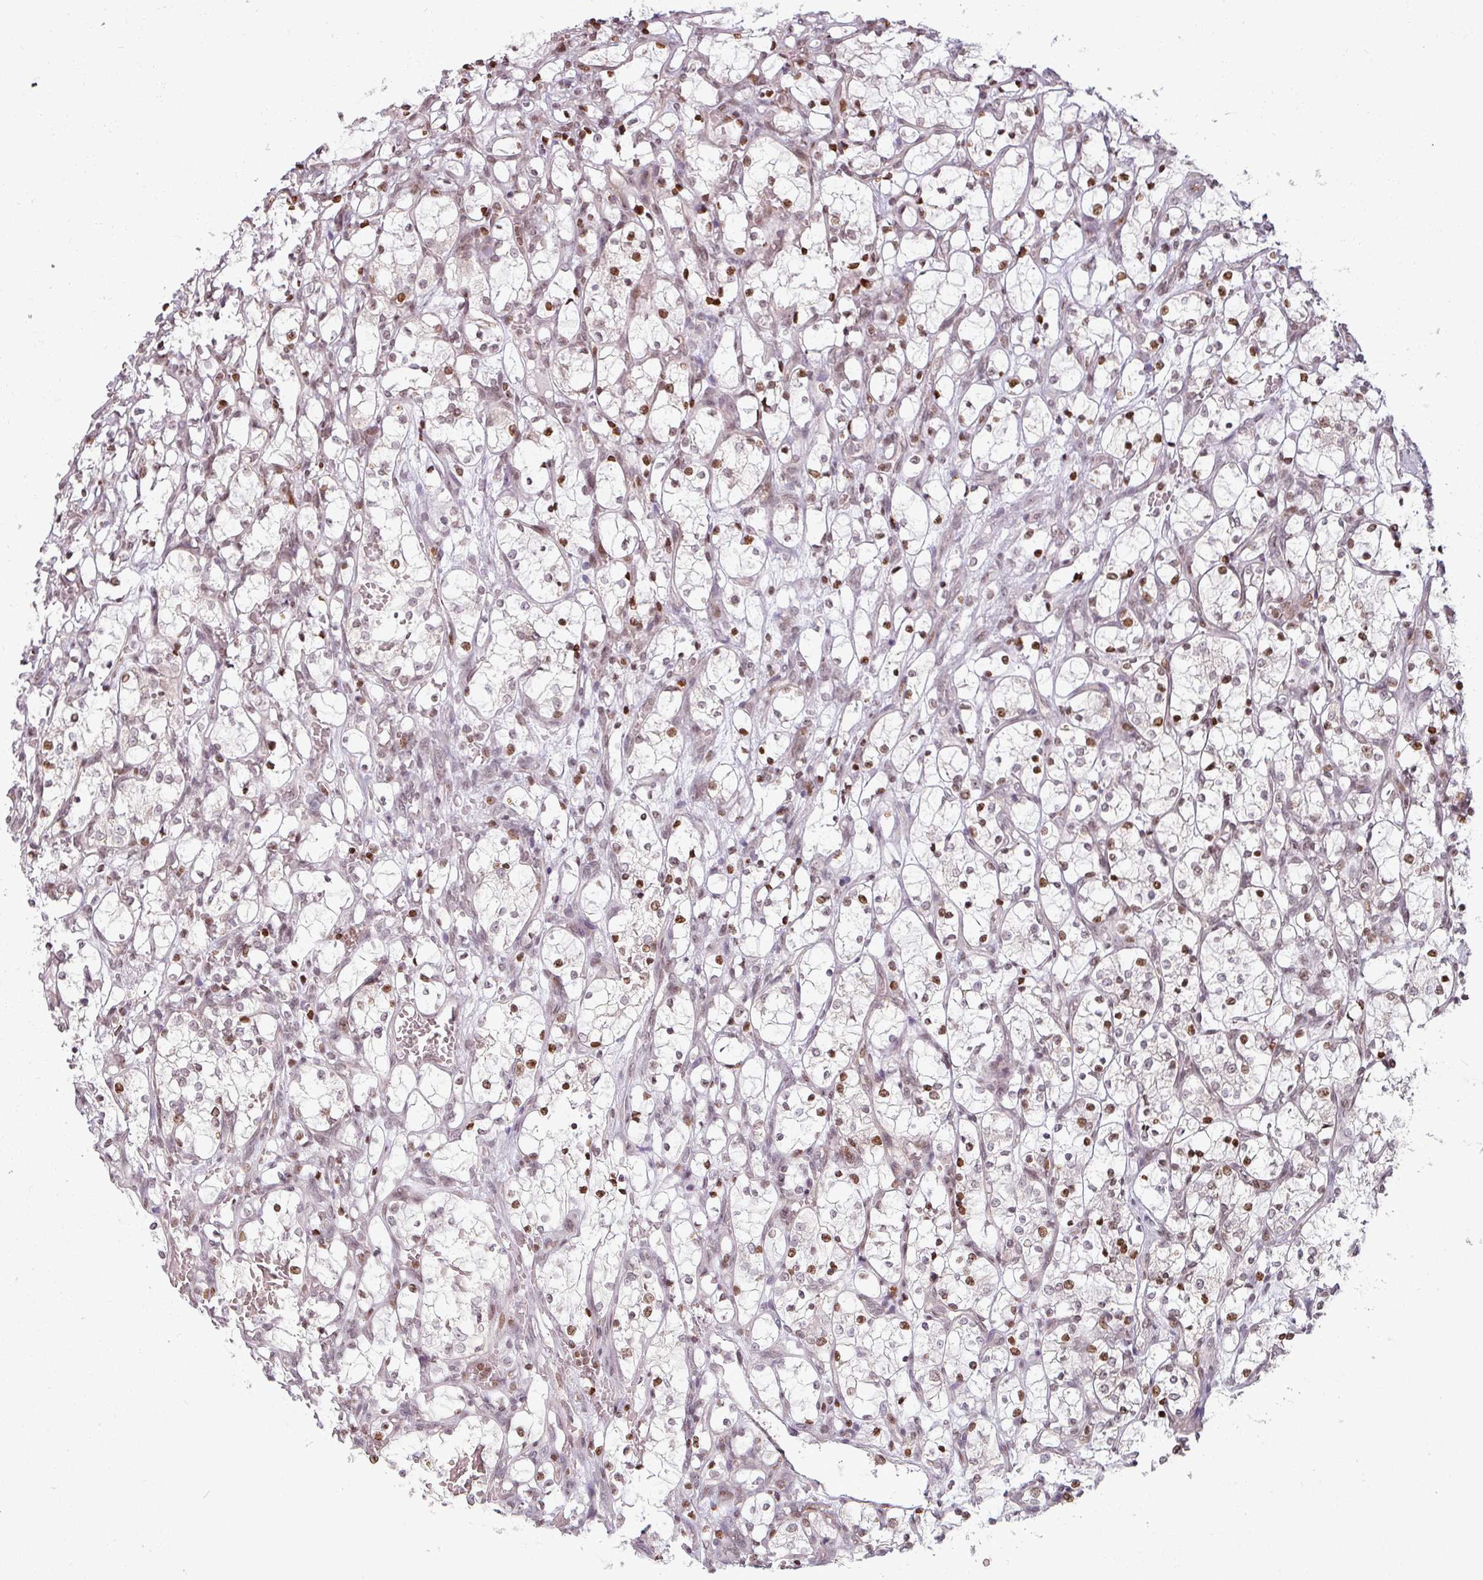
{"staining": {"intensity": "moderate", "quantity": "25%-75%", "location": "nuclear"}, "tissue": "renal cancer", "cell_type": "Tumor cells", "image_type": "cancer", "snomed": [{"axis": "morphology", "description": "Adenocarcinoma, NOS"}, {"axis": "topography", "description": "Kidney"}], "caption": "Adenocarcinoma (renal) was stained to show a protein in brown. There is medium levels of moderate nuclear staining in approximately 25%-75% of tumor cells. (DAB (3,3'-diaminobenzidine) = brown stain, brightfield microscopy at high magnification).", "gene": "NCOR1", "patient": {"sex": "female", "age": 69}}